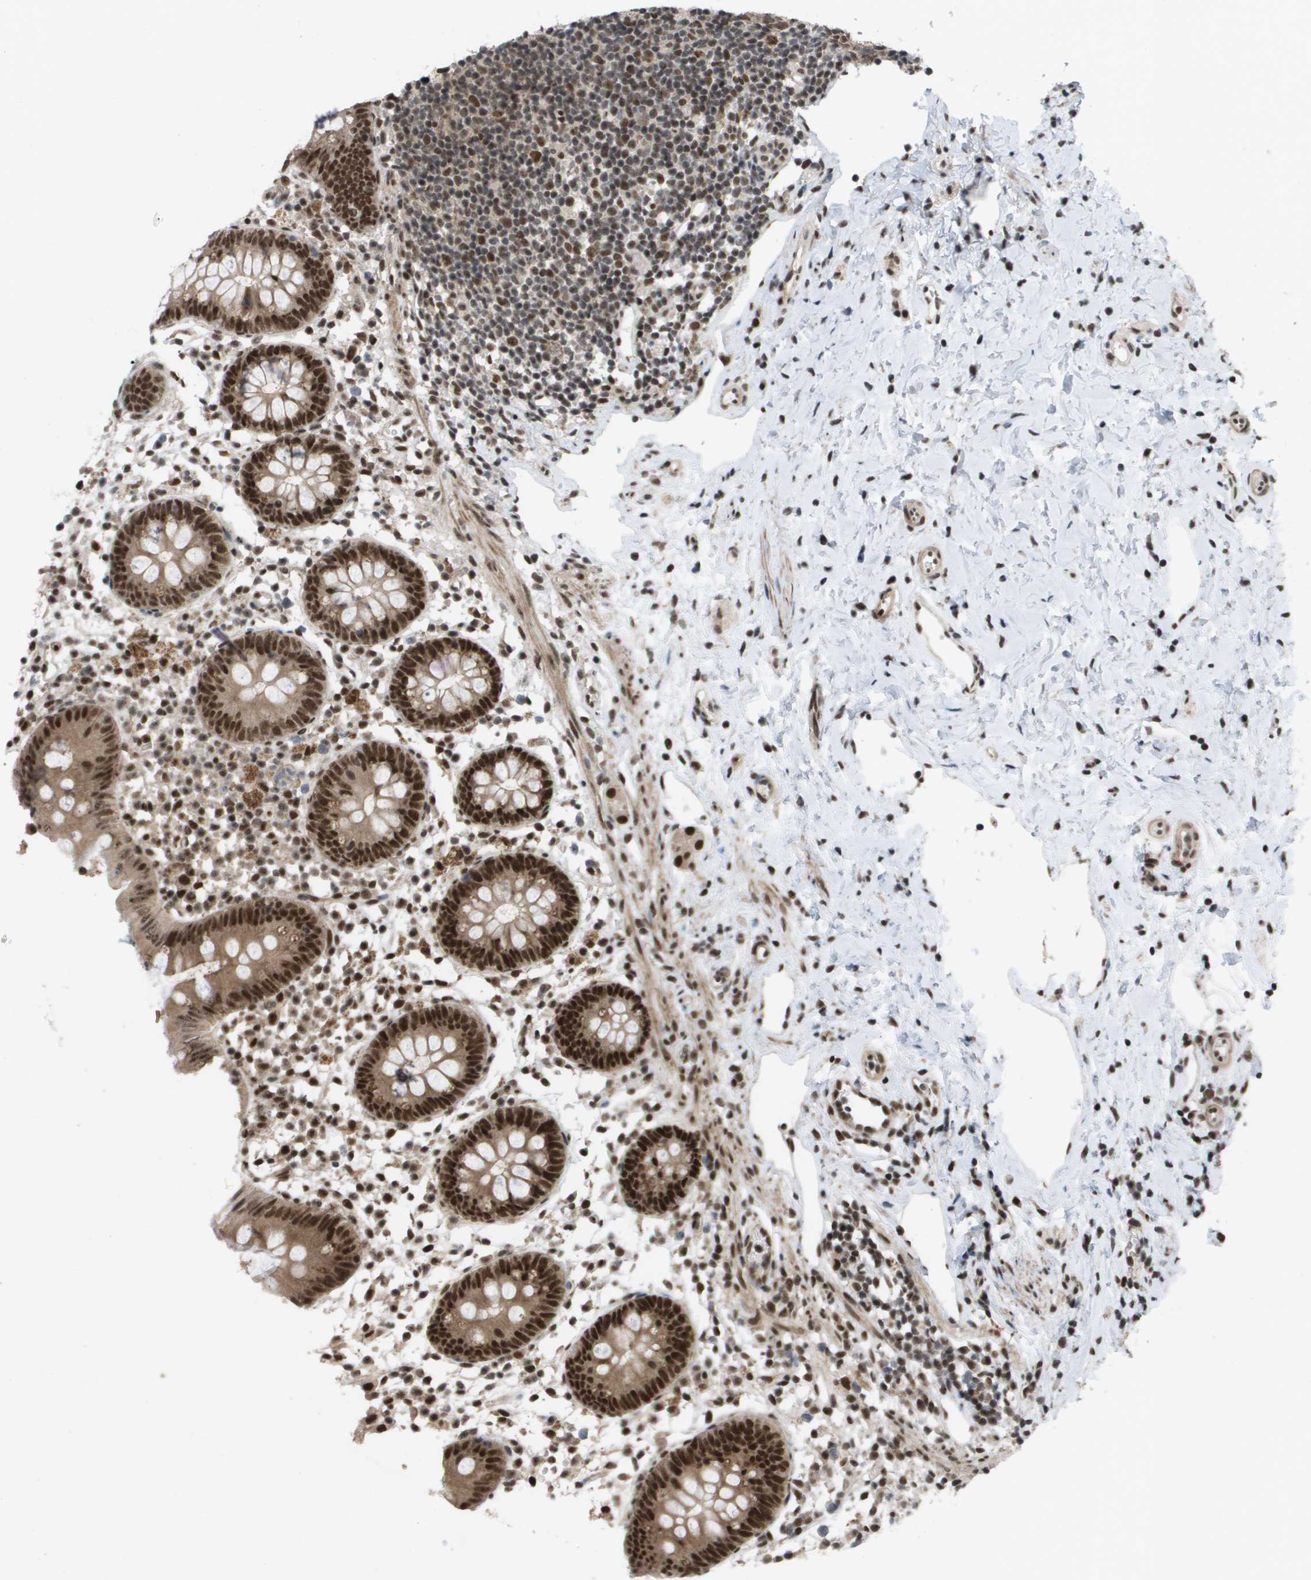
{"staining": {"intensity": "strong", "quantity": ">75%", "location": "nuclear"}, "tissue": "appendix", "cell_type": "Glandular cells", "image_type": "normal", "snomed": [{"axis": "morphology", "description": "Normal tissue, NOS"}, {"axis": "topography", "description": "Appendix"}], "caption": "Glandular cells exhibit high levels of strong nuclear positivity in approximately >75% of cells in normal appendix.", "gene": "CDT1", "patient": {"sex": "female", "age": 20}}